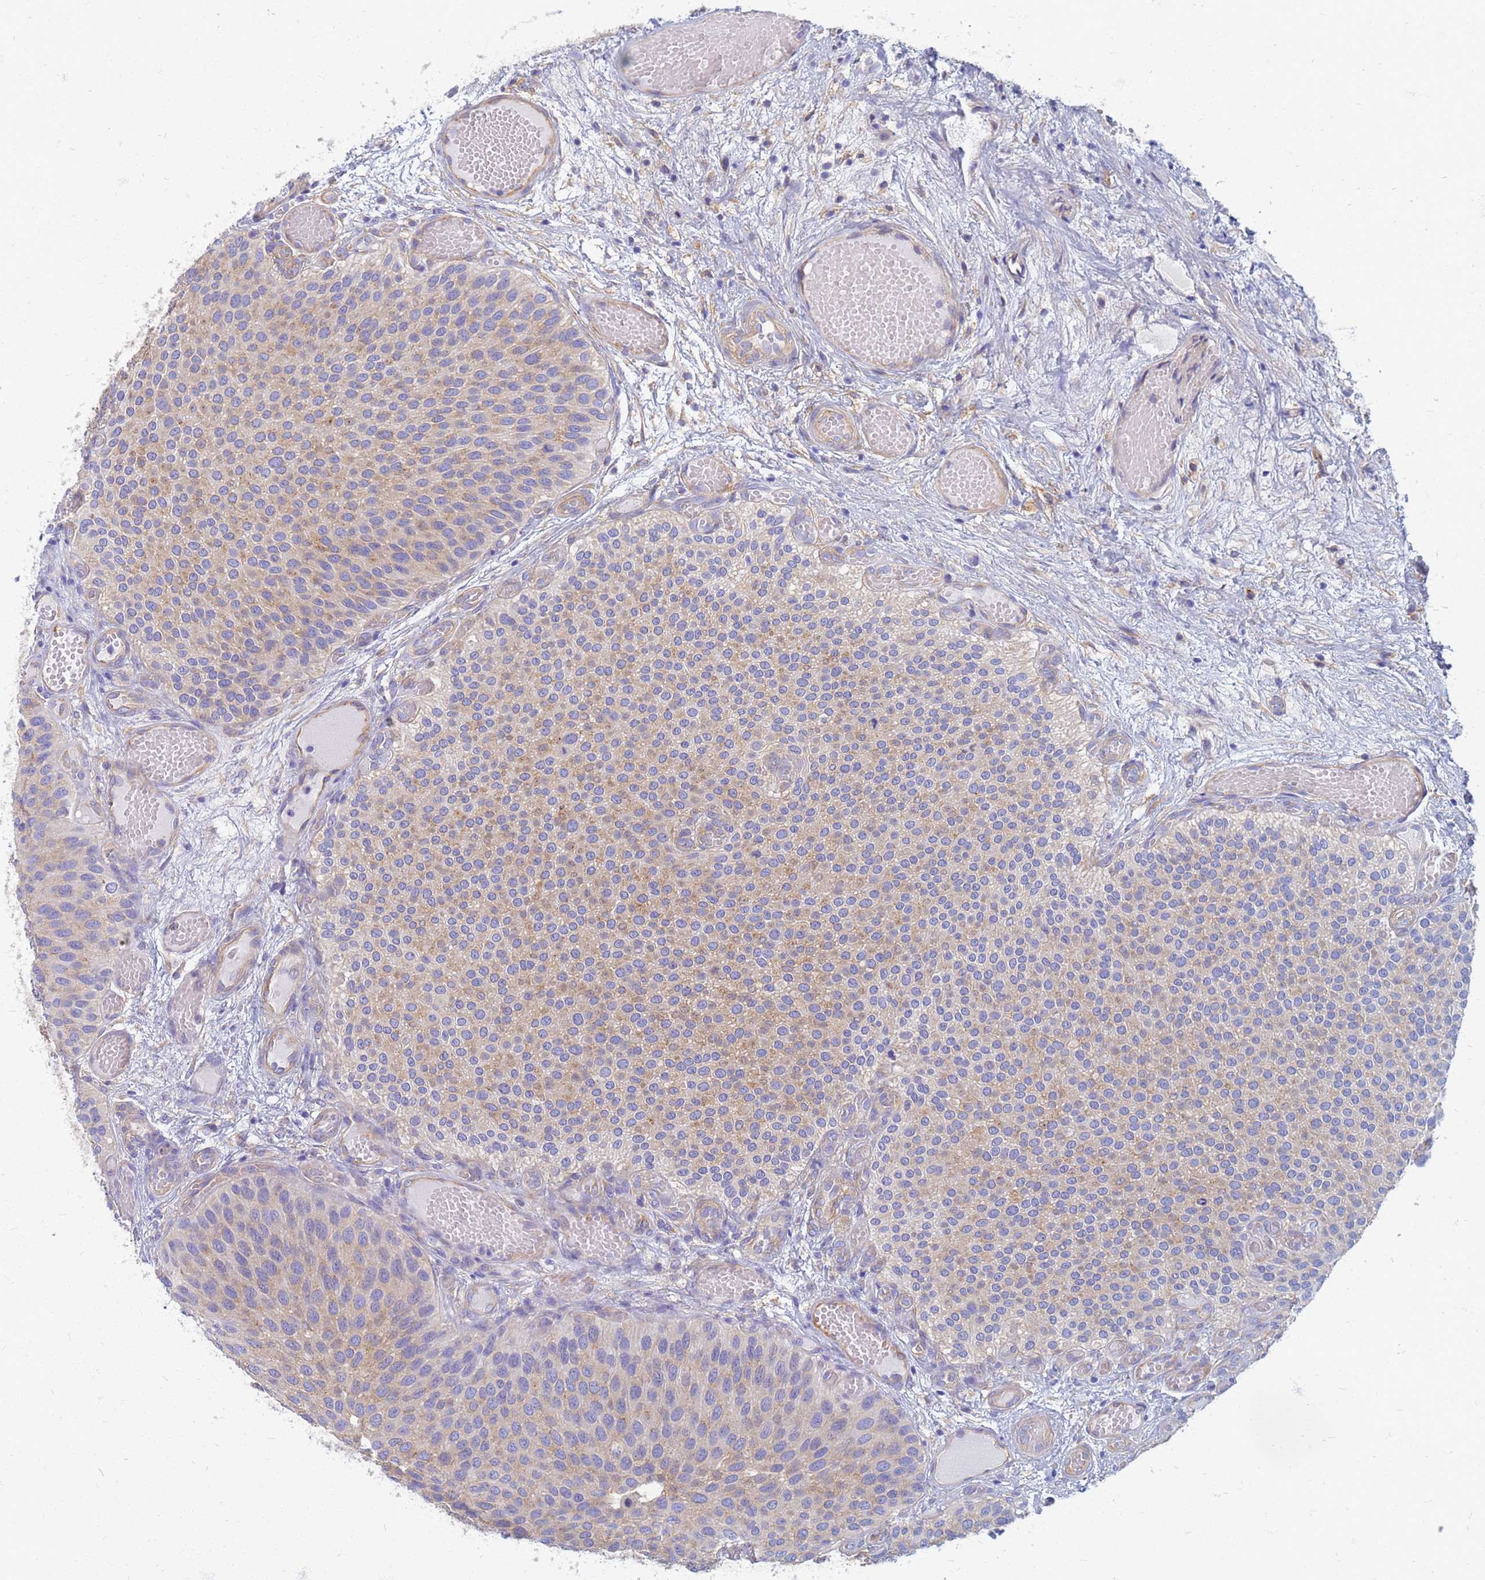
{"staining": {"intensity": "weak", "quantity": ">75%", "location": "cytoplasmic/membranous"}, "tissue": "urothelial cancer", "cell_type": "Tumor cells", "image_type": "cancer", "snomed": [{"axis": "morphology", "description": "Urothelial carcinoma, Low grade"}, {"axis": "topography", "description": "Urinary bladder"}], "caption": "Immunohistochemistry of urothelial cancer displays low levels of weak cytoplasmic/membranous positivity in approximately >75% of tumor cells.", "gene": "EEA1", "patient": {"sex": "male", "age": 89}}